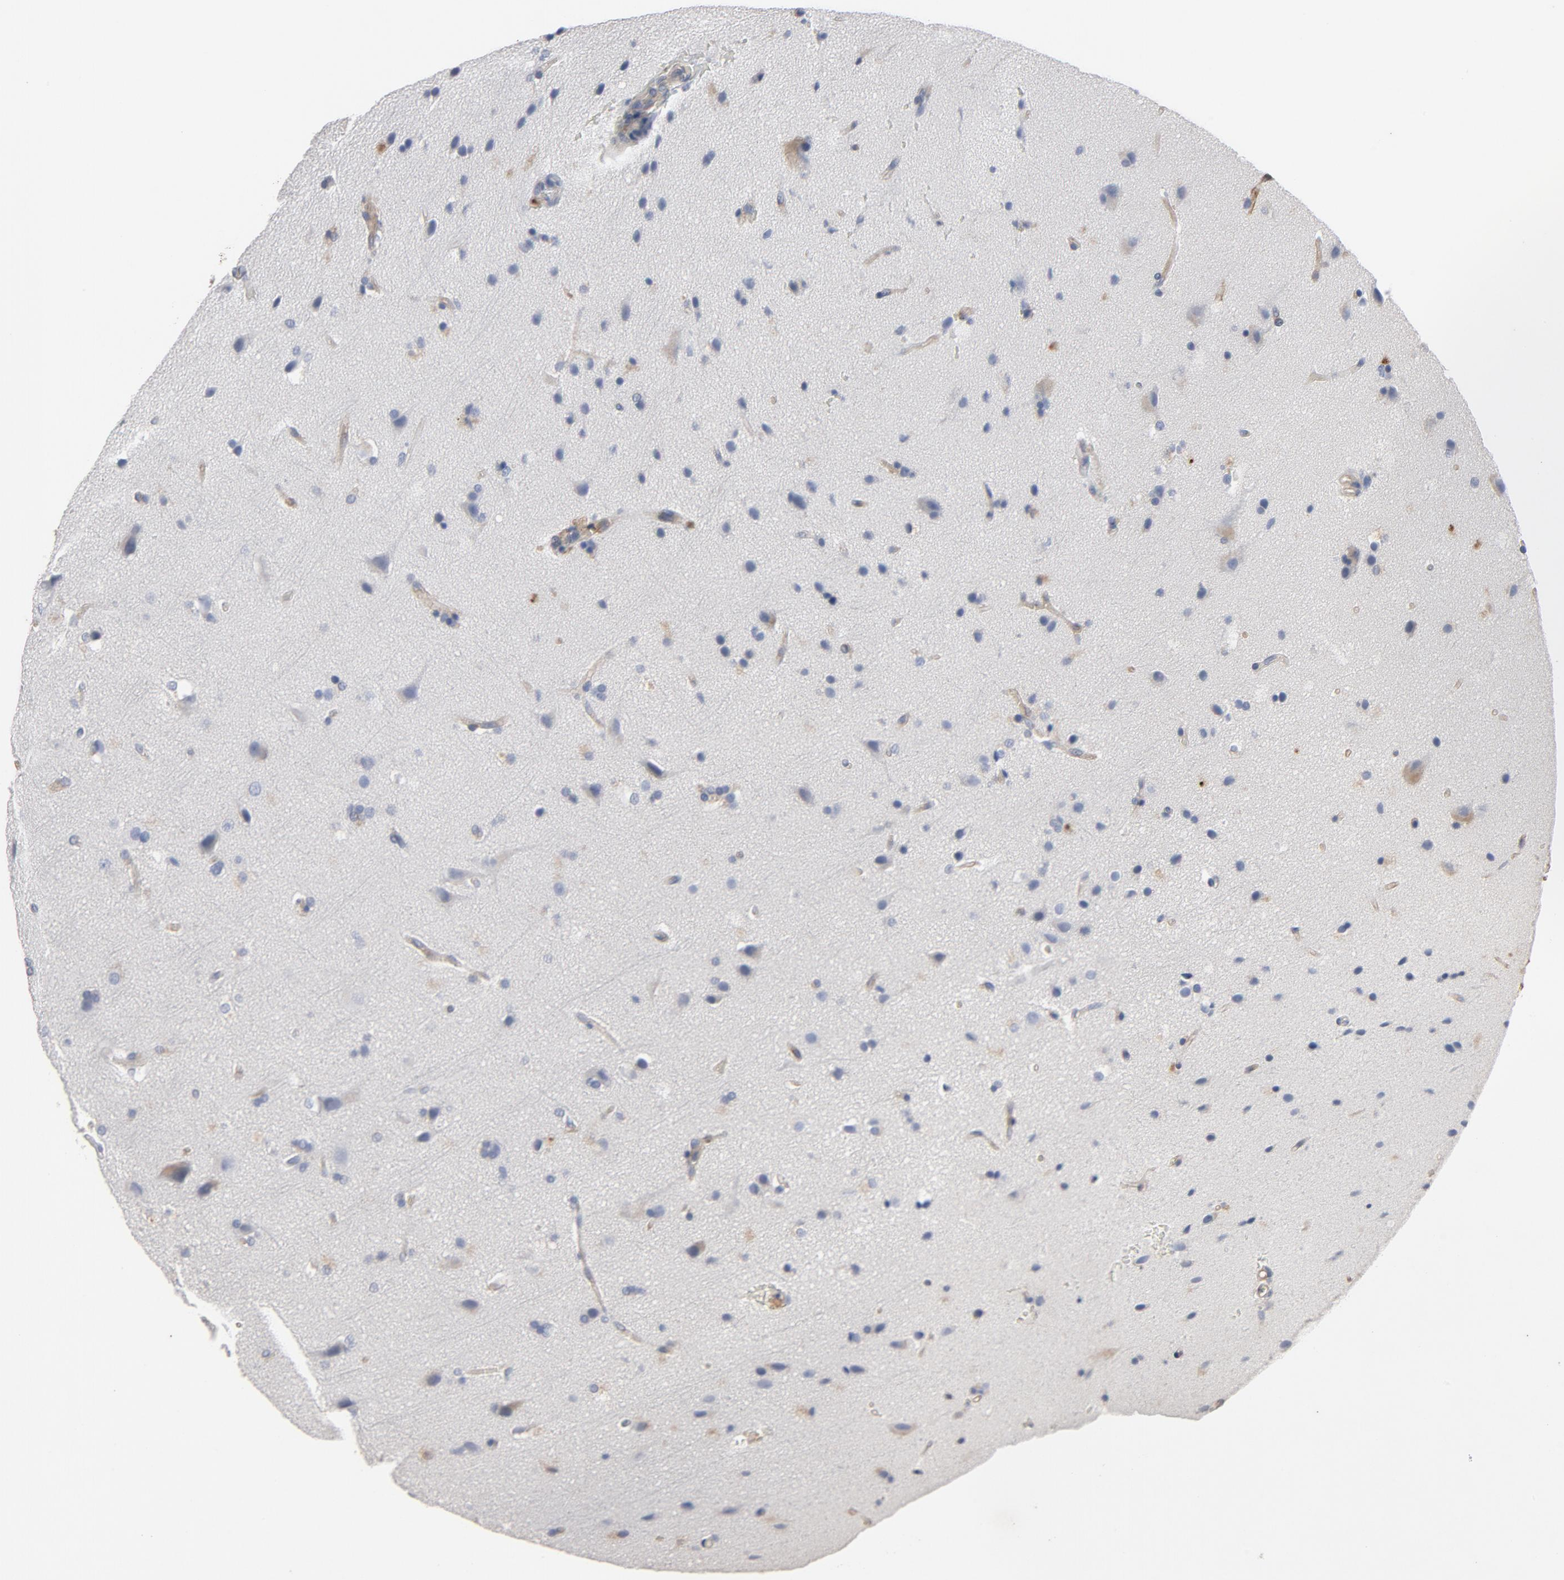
{"staining": {"intensity": "weak", "quantity": "<25%", "location": "cytoplasmic/membranous"}, "tissue": "glioma", "cell_type": "Tumor cells", "image_type": "cancer", "snomed": [{"axis": "morphology", "description": "Glioma, malignant, Low grade"}, {"axis": "topography", "description": "Cerebral cortex"}], "caption": "A high-resolution micrograph shows immunohistochemistry (IHC) staining of malignant glioma (low-grade), which demonstrates no significant positivity in tumor cells.", "gene": "KDR", "patient": {"sex": "female", "age": 47}}